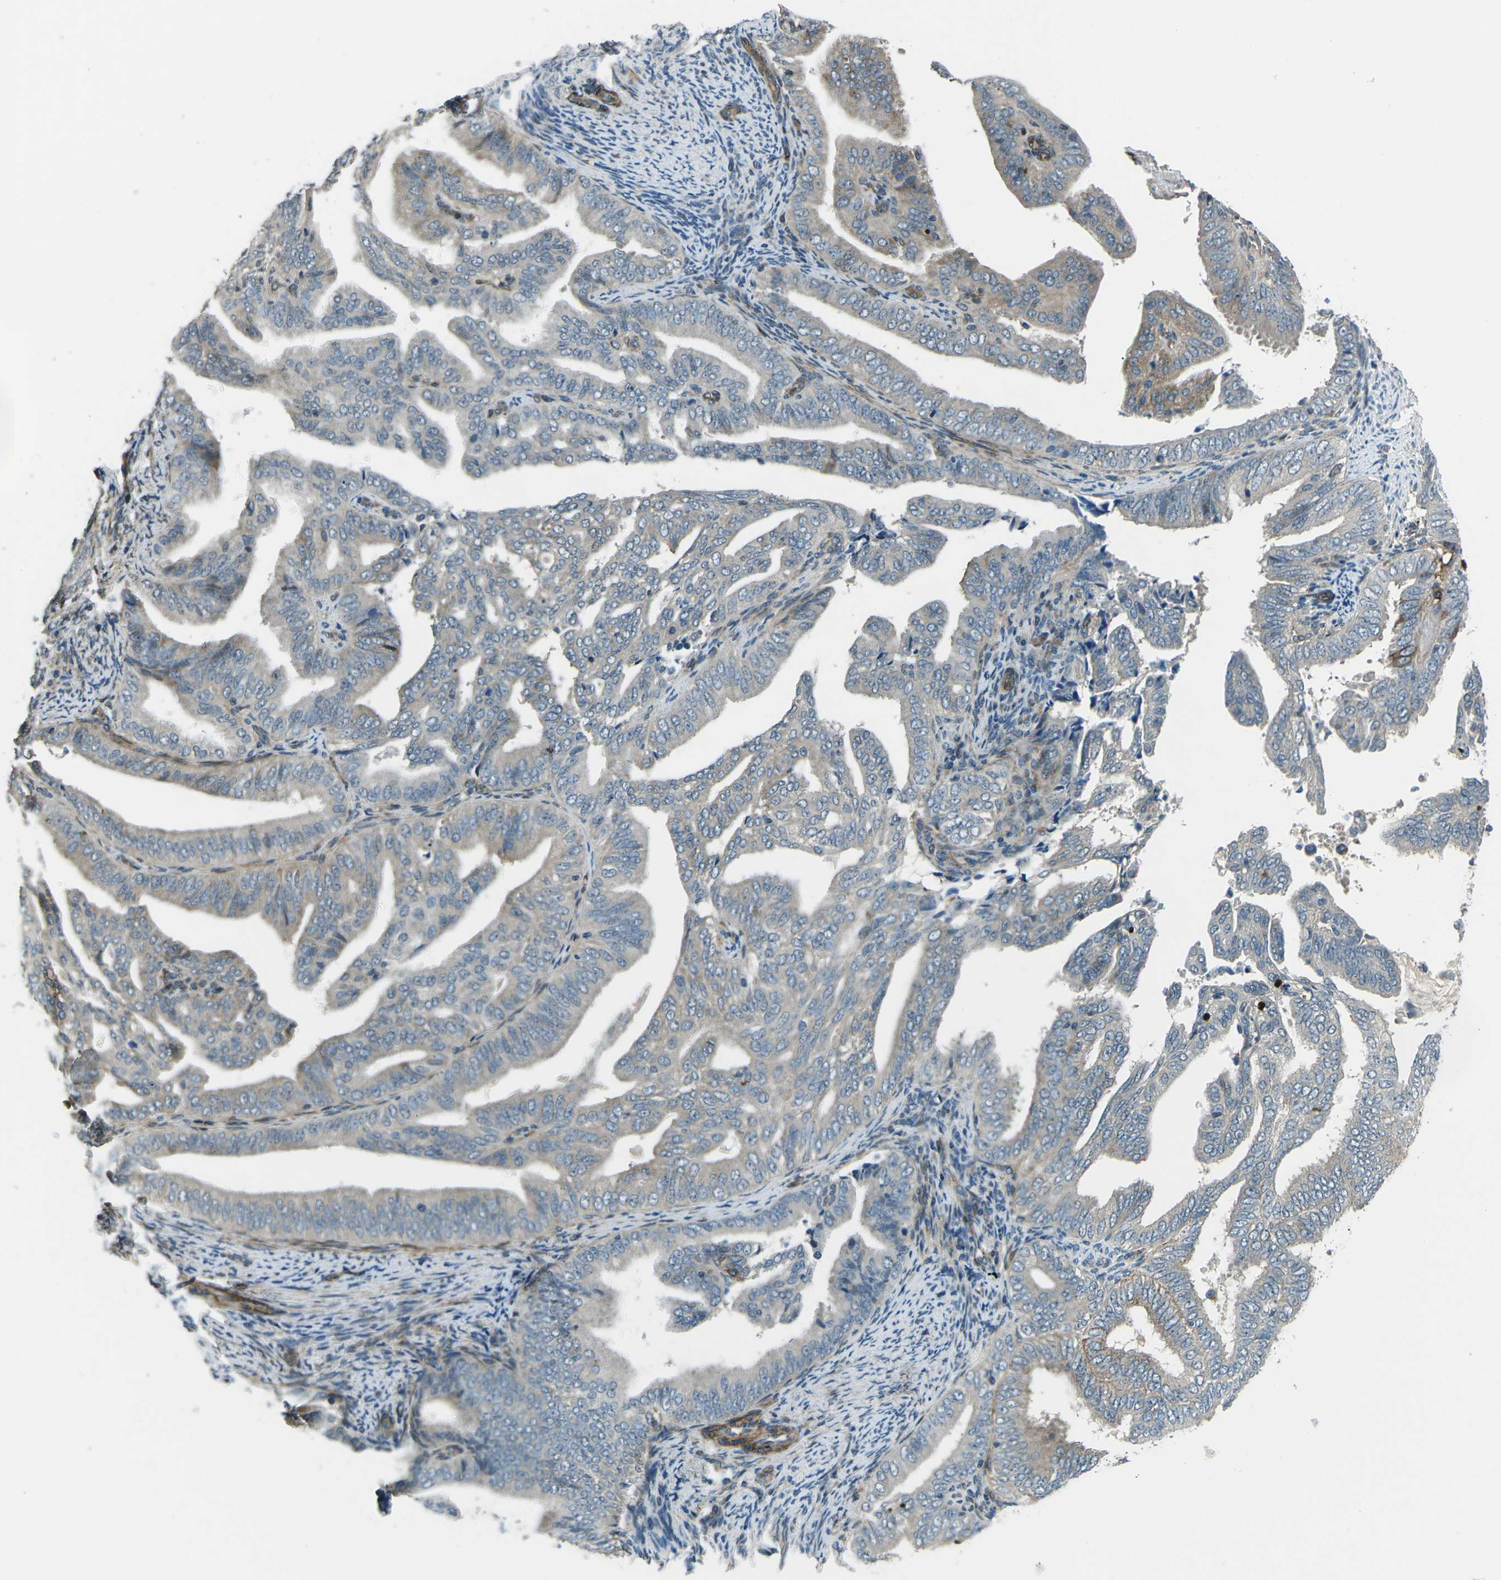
{"staining": {"intensity": "weak", "quantity": "25%-75%", "location": "cytoplasmic/membranous"}, "tissue": "endometrial cancer", "cell_type": "Tumor cells", "image_type": "cancer", "snomed": [{"axis": "morphology", "description": "Adenocarcinoma, NOS"}, {"axis": "topography", "description": "Endometrium"}], "caption": "High-magnification brightfield microscopy of endometrial cancer stained with DAB (brown) and counterstained with hematoxylin (blue). tumor cells exhibit weak cytoplasmic/membranous positivity is appreciated in about25%-75% of cells.", "gene": "AFAP1", "patient": {"sex": "female", "age": 58}}